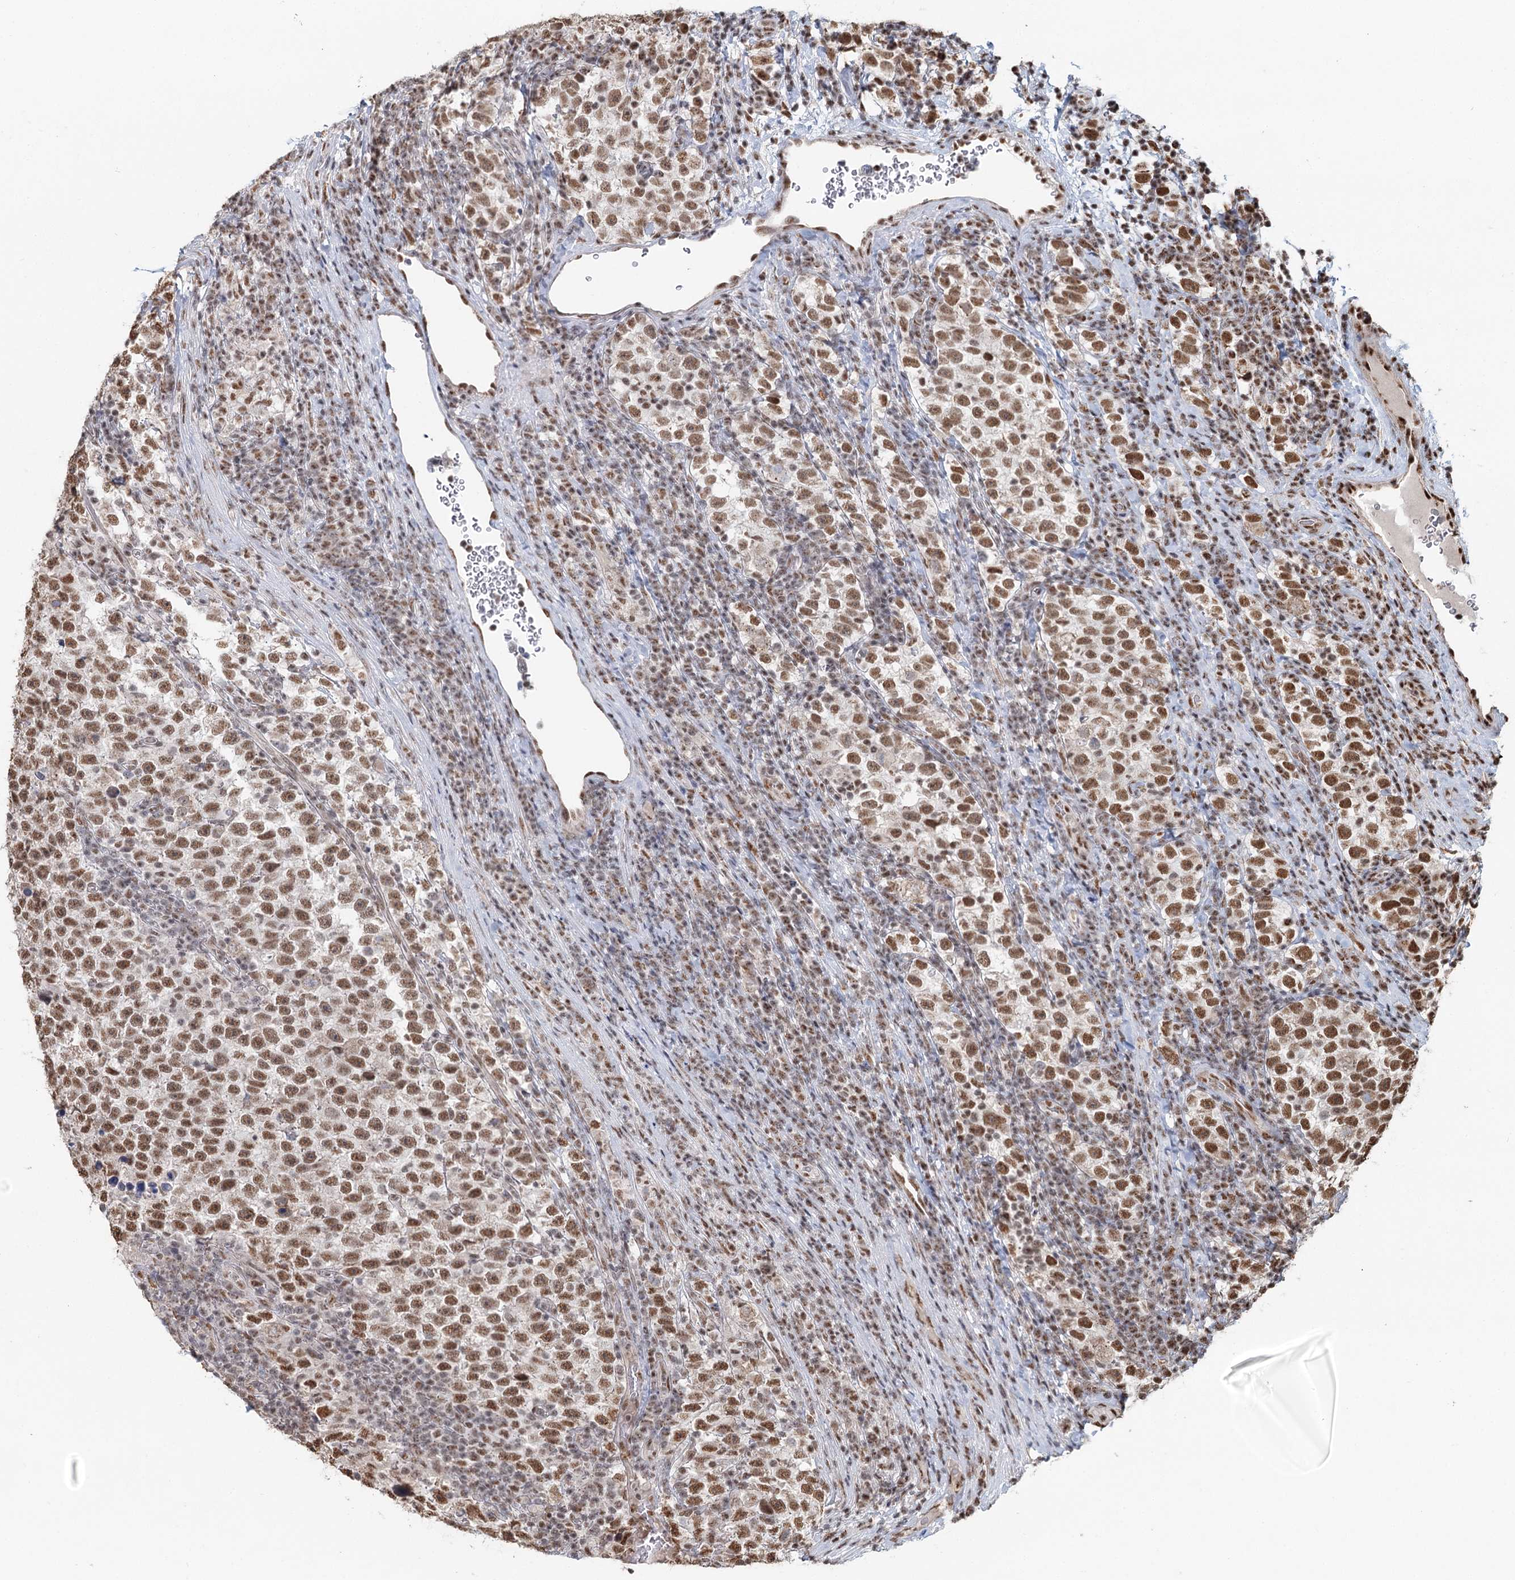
{"staining": {"intensity": "moderate", "quantity": ">75%", "location": "nuclear"}, "tissue": "testis cancer", "cell_type": "Tumor cells", "image_type": "cancer", "snomed": [{"axis": "morphology", "description": "Normal tissue, NOS"}, {"axis": "morphology", "description": "Seminoma, NOS"}, {"axis": "topography", "description": "Testis"}], "caption": "Immunohistochemistry (DAB) staining of human testis seminoma reveals moderate nuclear protein positivity in about >75% of tumor cells.", "gene": "GPALPP1", "patient": {"sex": "male", "age": 43}}